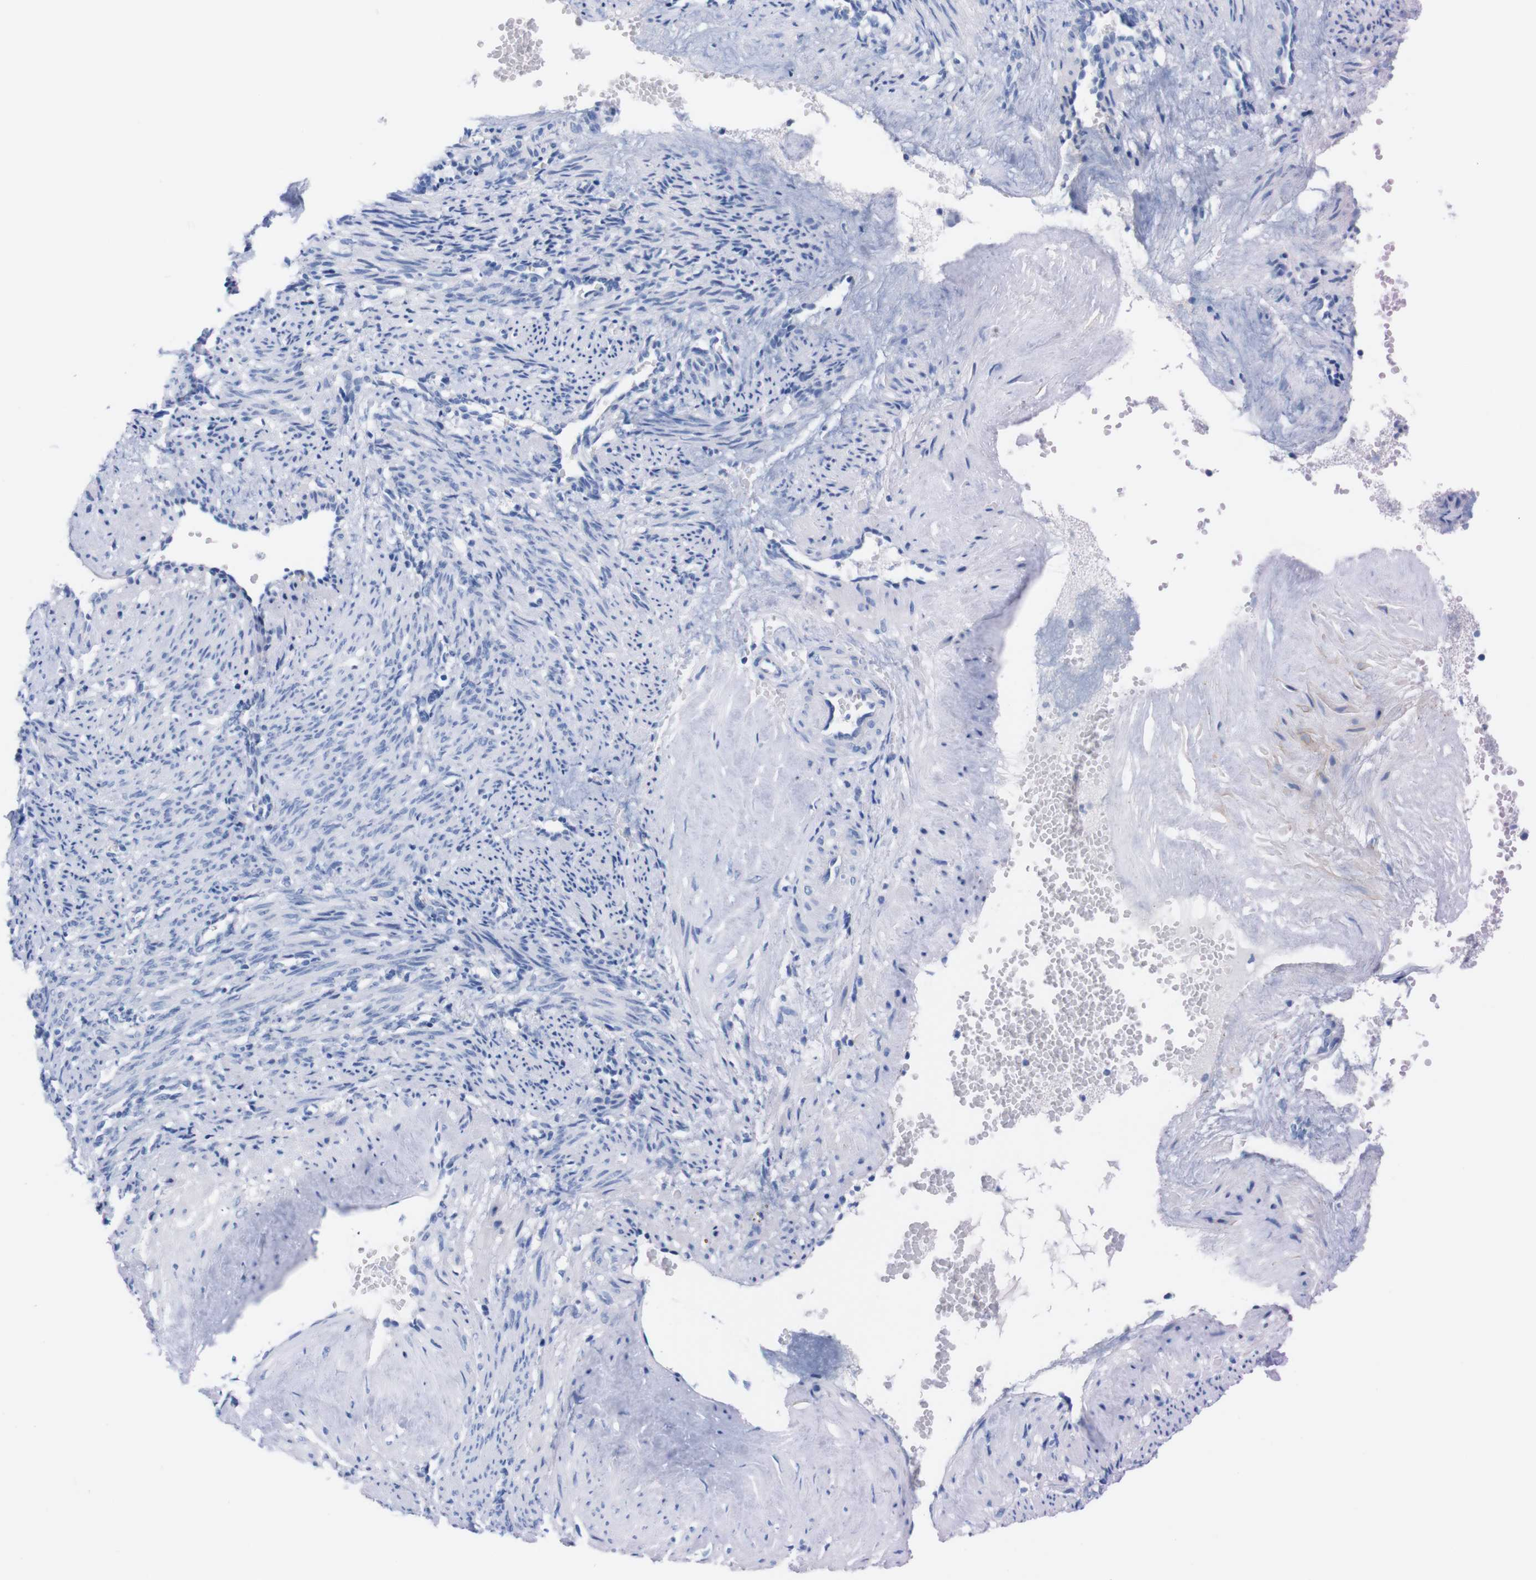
{"staining": {"intensity": "negative", "quantity": "none", "location": "none"}, "tissue": "smooth muscle", "cell_type": "Smooth muscle cells", "image_type": "normal", "snomed": [{"axis": "morphology", "description": "Normal tissue, NOS"}, {"axis": "topography", "description": "Endometrium"}], "caption": "Smooth muscle cells show no significant staining in normal smooth muscle.", "gene": "TMEM243", "patient": {"sex": "female", "age": 33}}